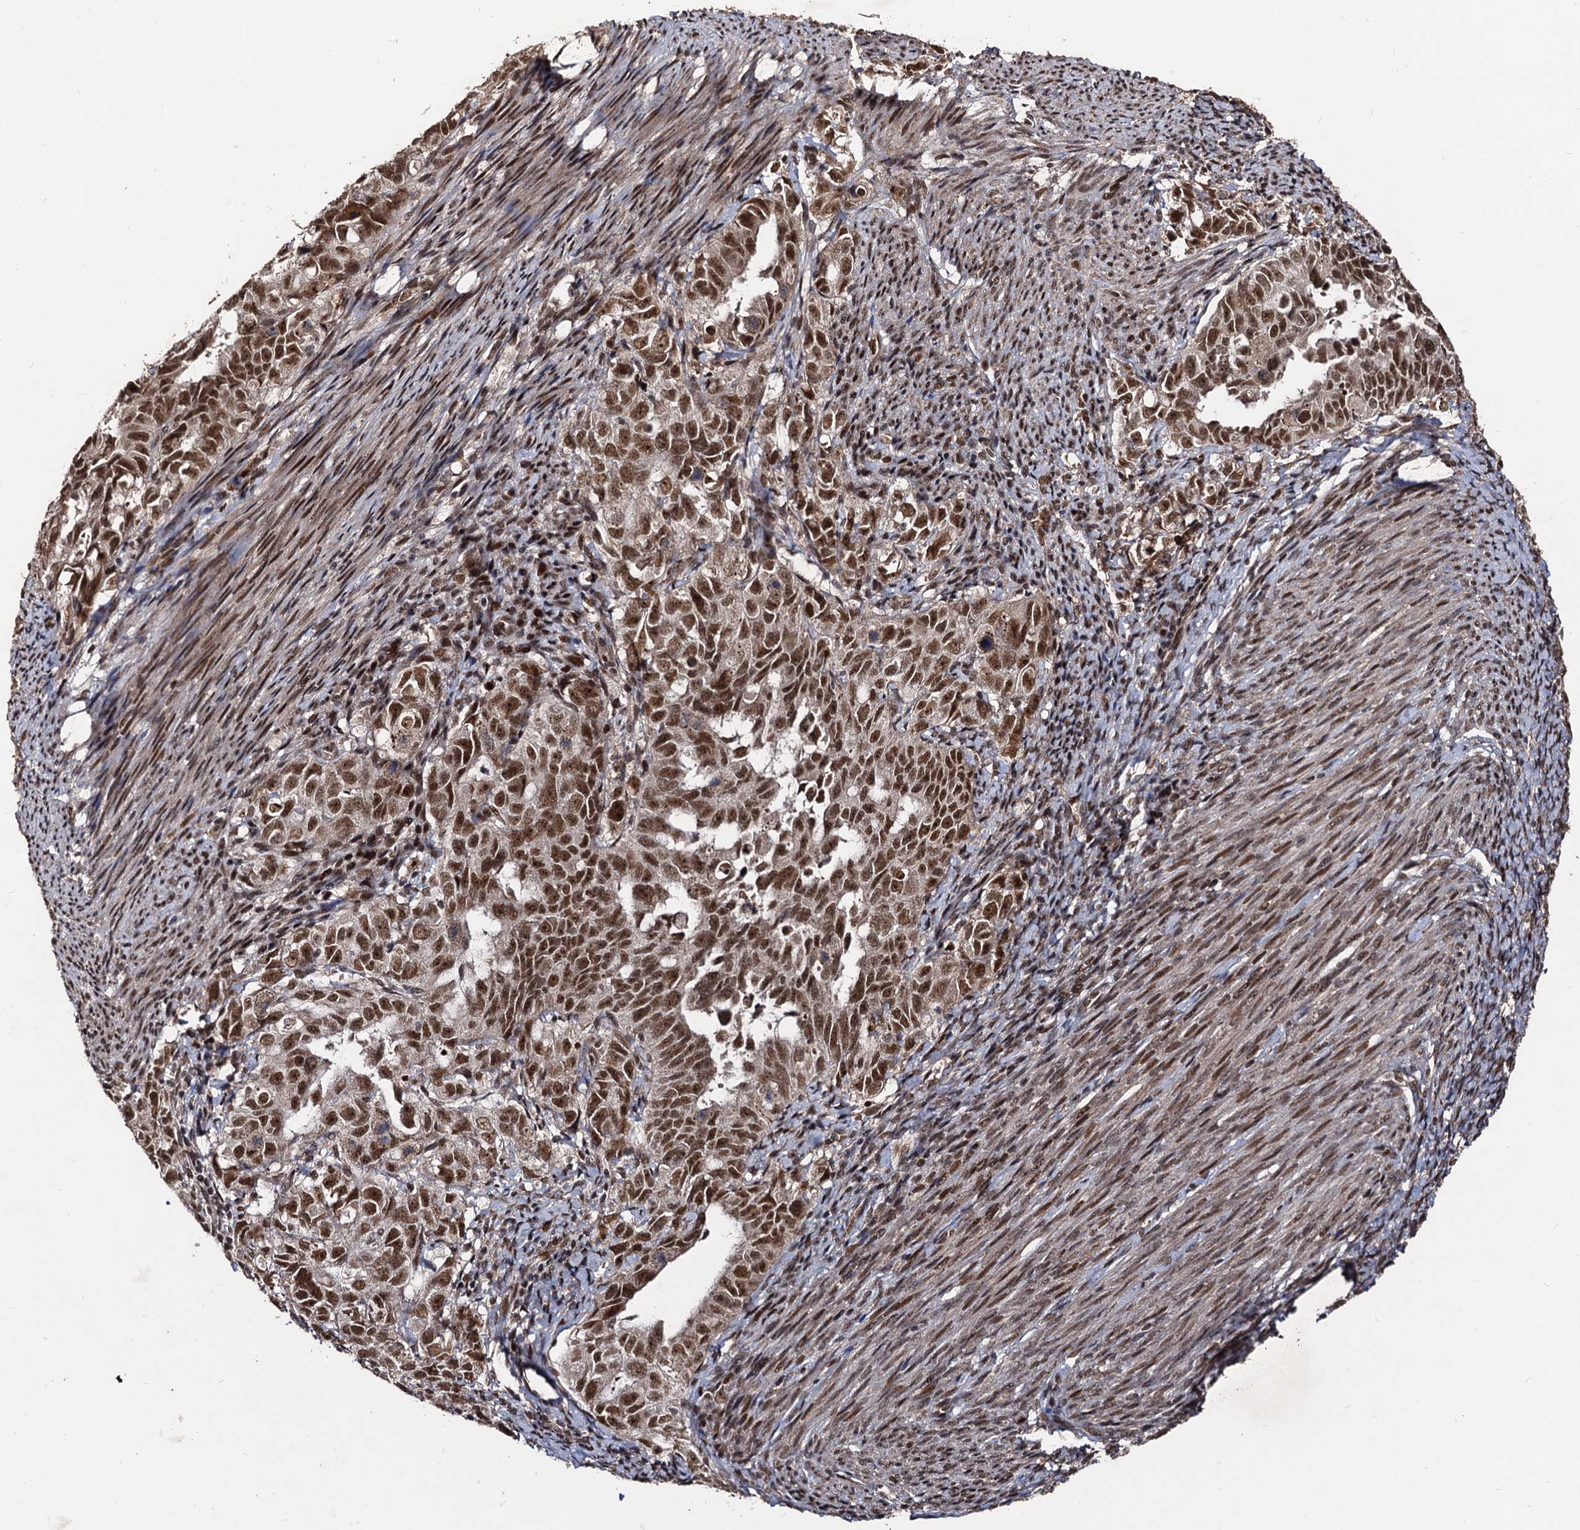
{"staining": {"intensity": "moderate", "quantity": ">75%", "location": "nuclear"}, "tissue": "endometrial cancer", "cell_type": "Tumor cells", "image_type": "cancer", "snomed": [{"axis": "morphology", "description": "Adenocarcinoma, NOS"}, {"axis": "topography", "description": "Endometrium"}], "caption": "Endometrial adenocarcinoma tissue exhibits moderate nuclear staining in about >75% of tumor cells", "gene": "SFSWAP", "patient": {"sex": "female", "age": 65}}